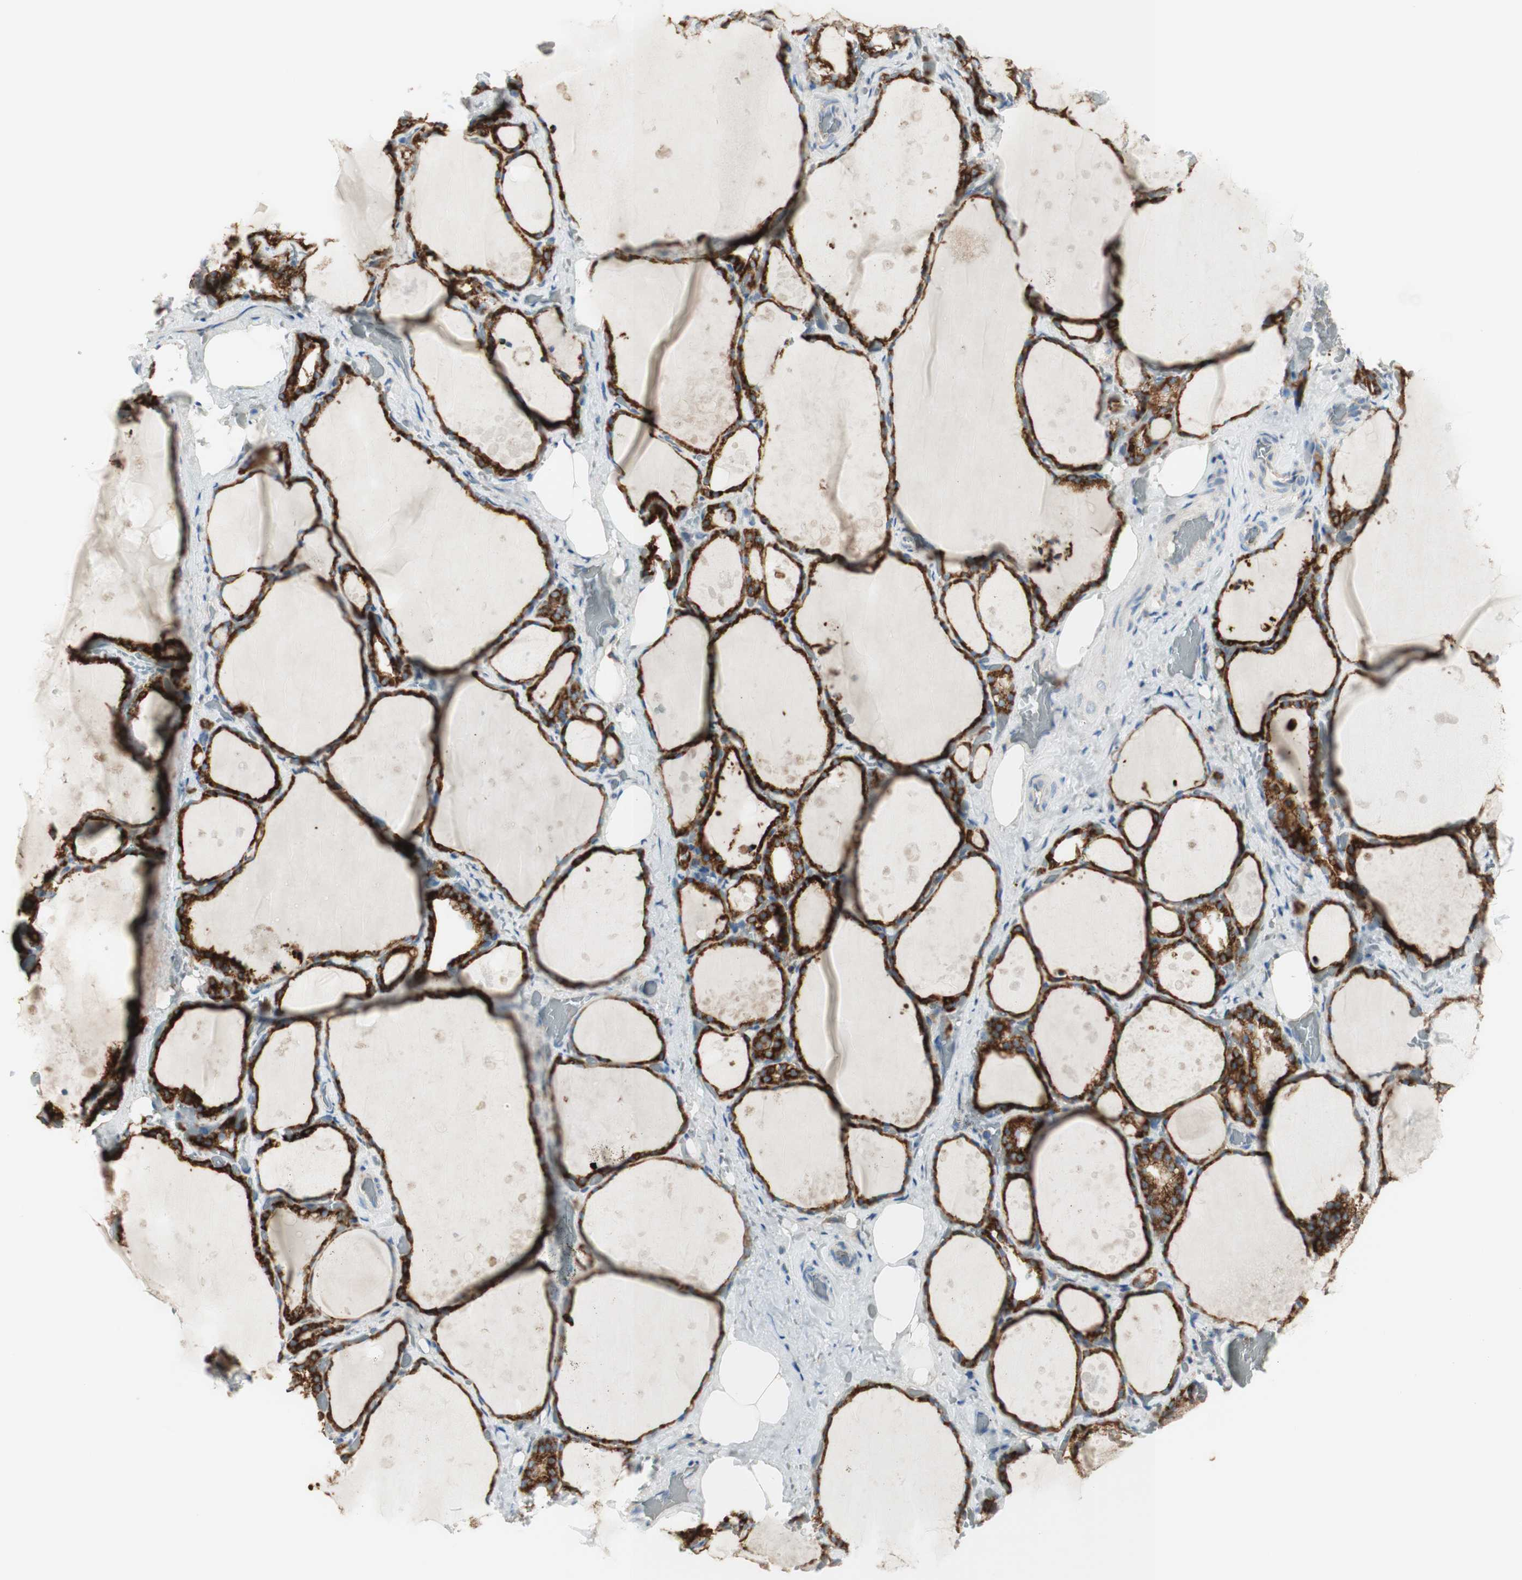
{"staining": {"intensity": "strong", "quantity": ">75%", "location": "cytoplasmic/membranous"}, "tissue": "thyroid gland", "cell_type": "Glandular cells", "image_type": "normal", "snomed": [{"axis": "morphology", "description": "Normal tissue, NOS"}, {"axis": "topography", "description": "Thyroid gland"}], "caption": "This micrograph reveals normal thyroid gland stained with immunohistochemistry to label a protein in brown. The cytoplasmic/membranous of glandular cells show strong positivity for the protein. Nuclei are counter-stained blue.", "gene": "MANF", "patient": {"sex": "male", "age": 61}}